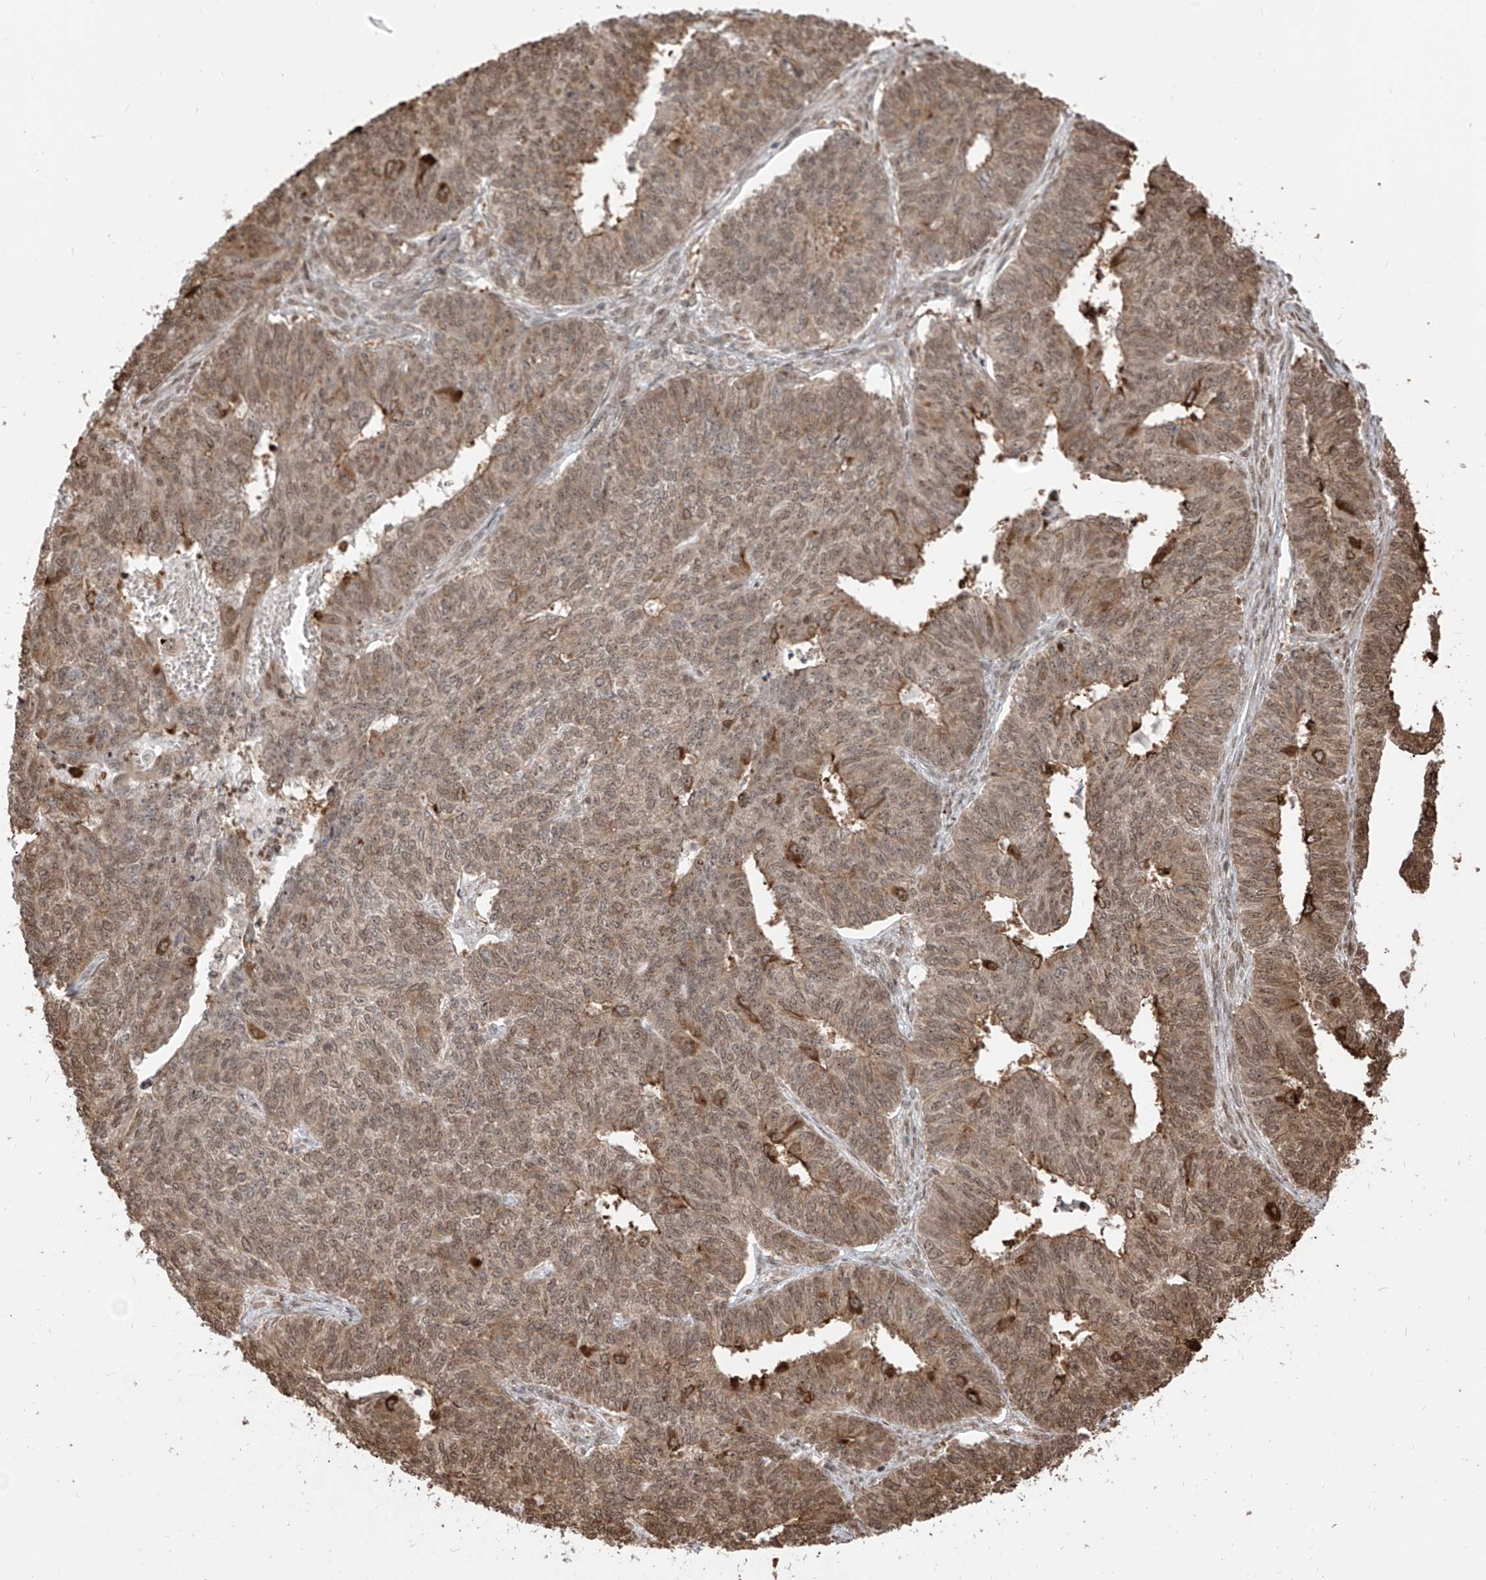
{"staining": {"intensity": "moderate", "quantity": ">75%", "location": "cytoplasmic/membranous,nuclear"}, "tissue": "endometrial cancer", "cell_type": "Tumor cells", "image_type": "cancer", "snomed": [{"axis": "morphology", "description": "Adenocarcinoma, NOS"}, {"axis": "topography", "description": "Endometrium"}], "caption": "Moderate cytoplasmic/membranous and nuclear protein expression is appreciated in approximately >75% of tumor cells in endometrial adenocarcinoma.", "gene": "VMP1", "patient": {"sex": "female", "age": 32}}